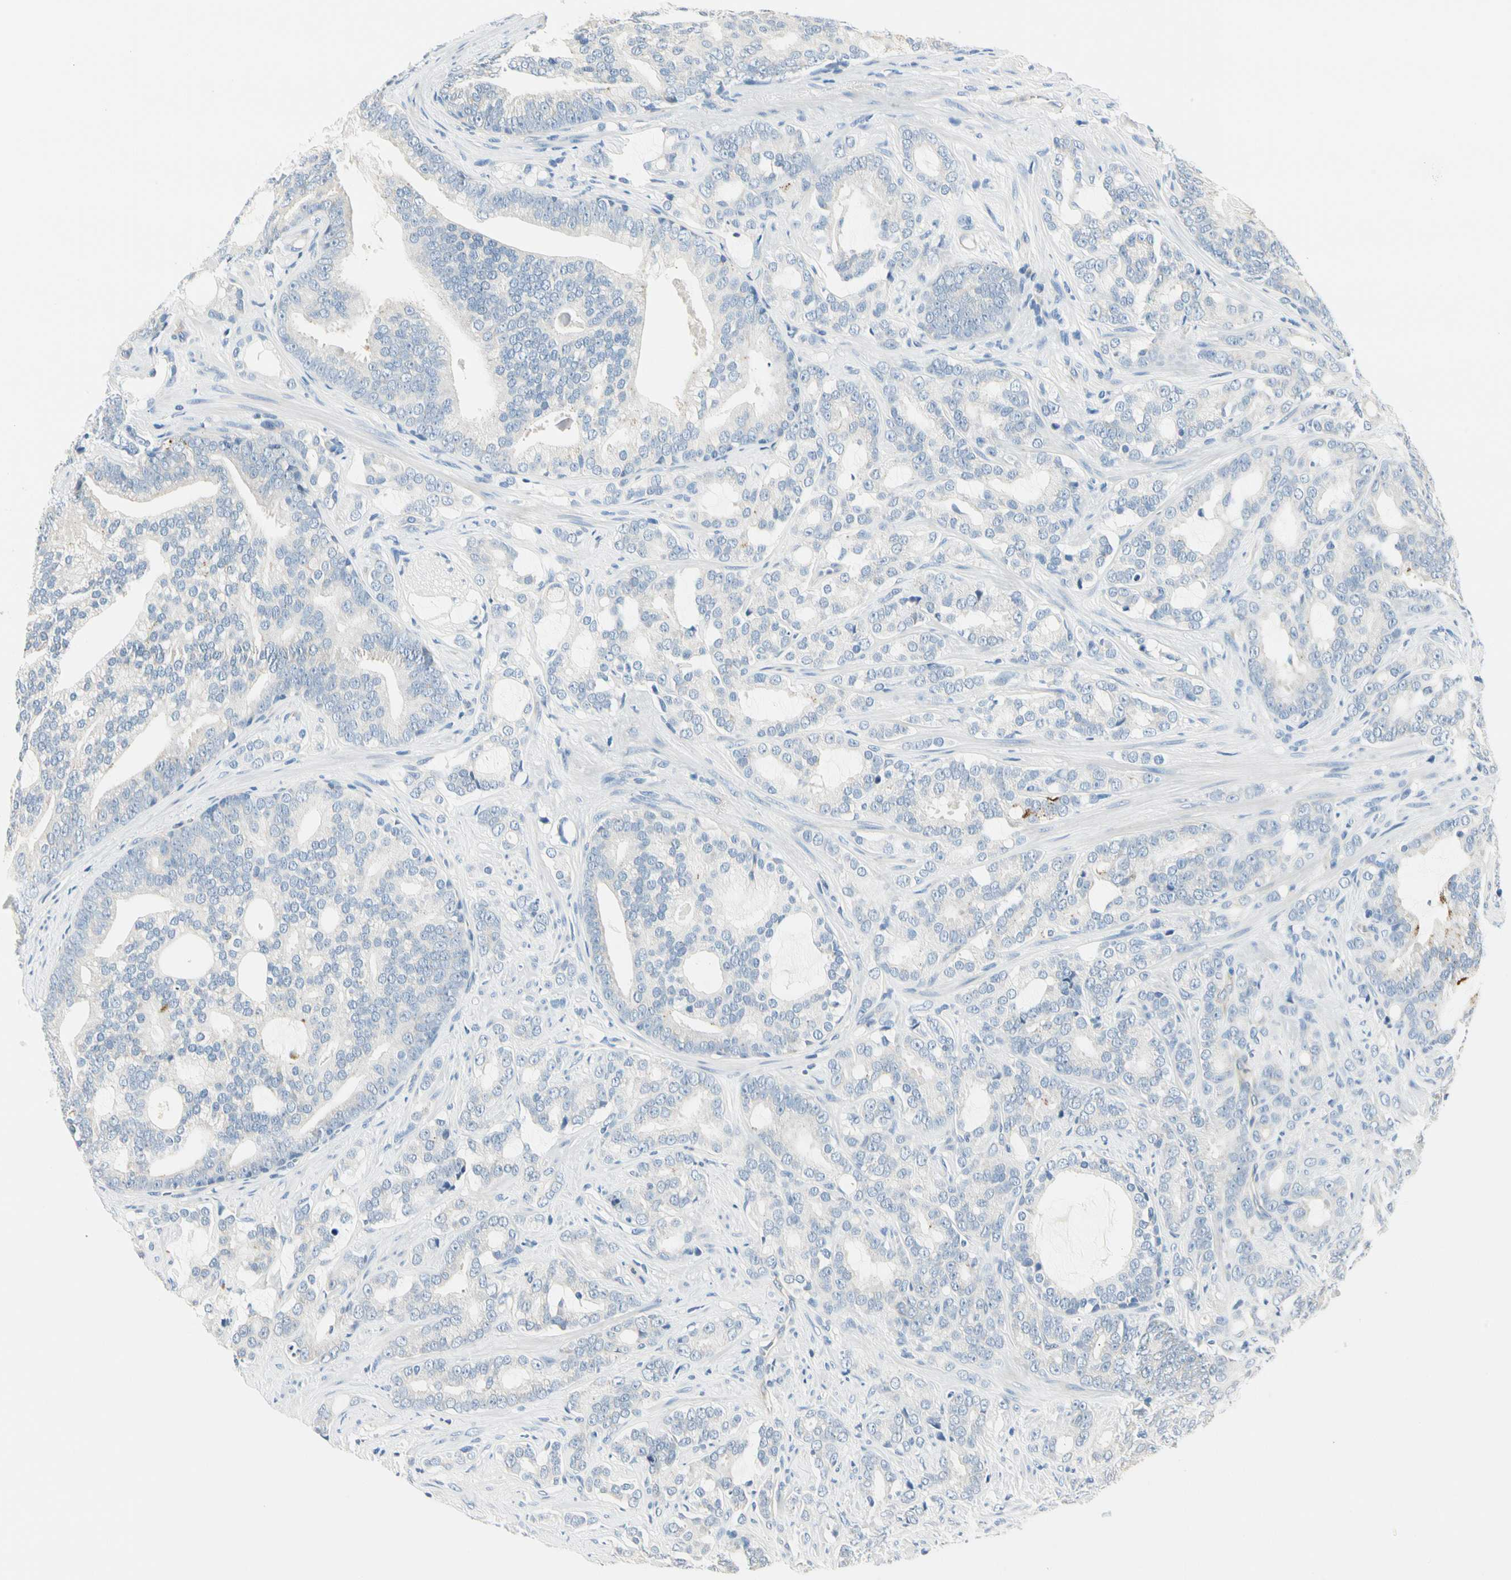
{"staining": {"intensity": "negative", "quantity": "none", "location": "none"}, "tissue": "prostate cancer", "cell_type": "Tumor cells", "image_type": "cancer", "snomed": [{"axis": "morphology", "description": "Adenocarcinoma, Low grade"}, {"axis": "topography", "description": "Prostate"}], "caption": "A photomicrograph of human prostate cancer (low-grade adenocarcinoma) is negative for staining in tumor cells. (IHC, brightfield microscopy, high magnification).", "gene": "TGFBR3", "patient": {"sex": "male", "age": 58}}